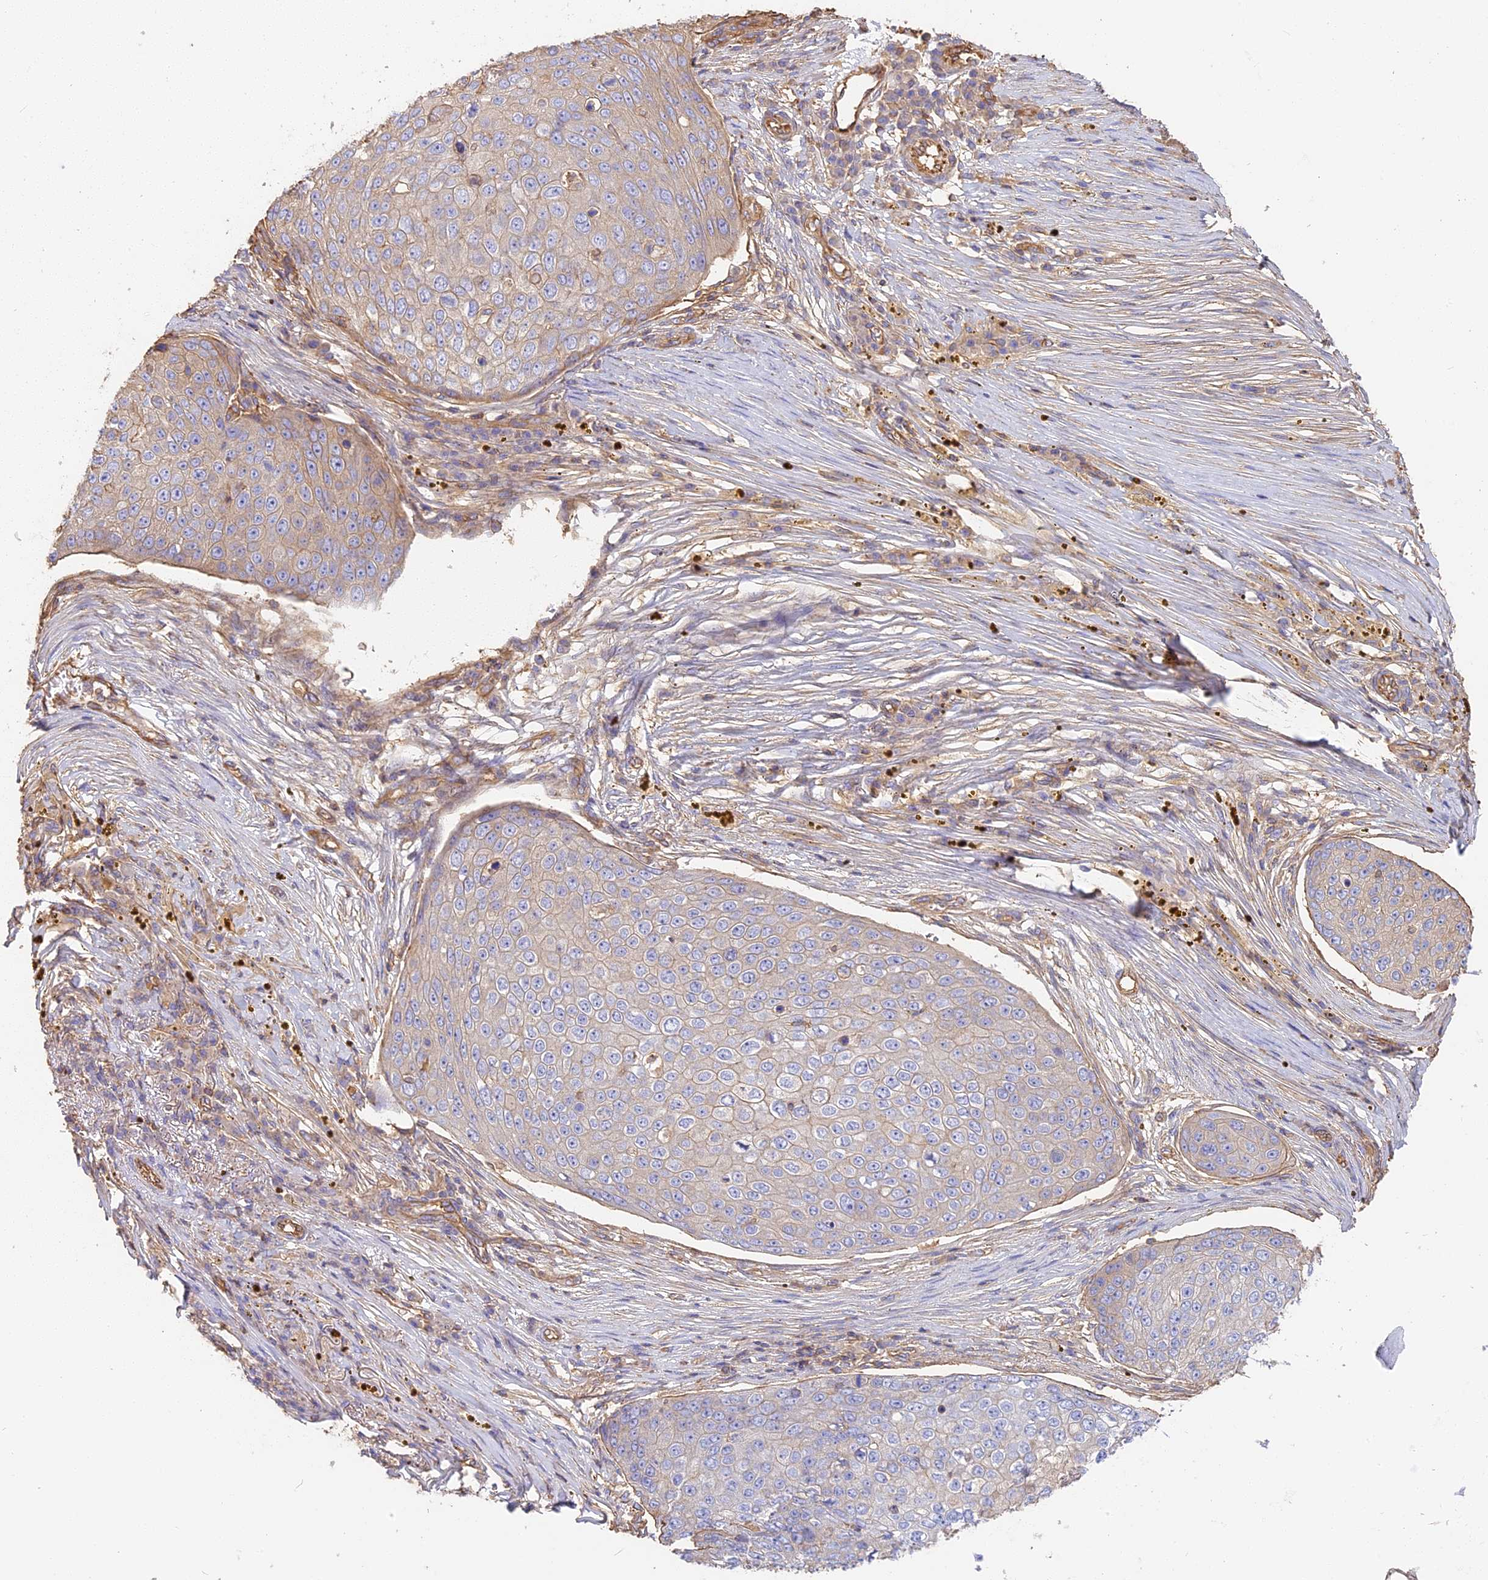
{"staining": {"intensity": "weak", "quantity": "<25%", "location": "cytoplasmic/membranous"}, "tissue": "skin cancer", "cell_type": "Tumor cells", "image_type": "cancer", "snomed": [{"axis": "morphology", "description": "Squamous cell carcinoma, NOS"}, {"axis": "topography", "description": "Skin"}], "caption": "Immunohistochemistry of human squamous cell carcinoma (skin) displays no staining in tumor cells. The staining is performed using DAB brown chromogen with nuclei counter-stained in using hematoxylin.", "gene": "VPS18", "patient": {"sex": "male", "age": 71}}